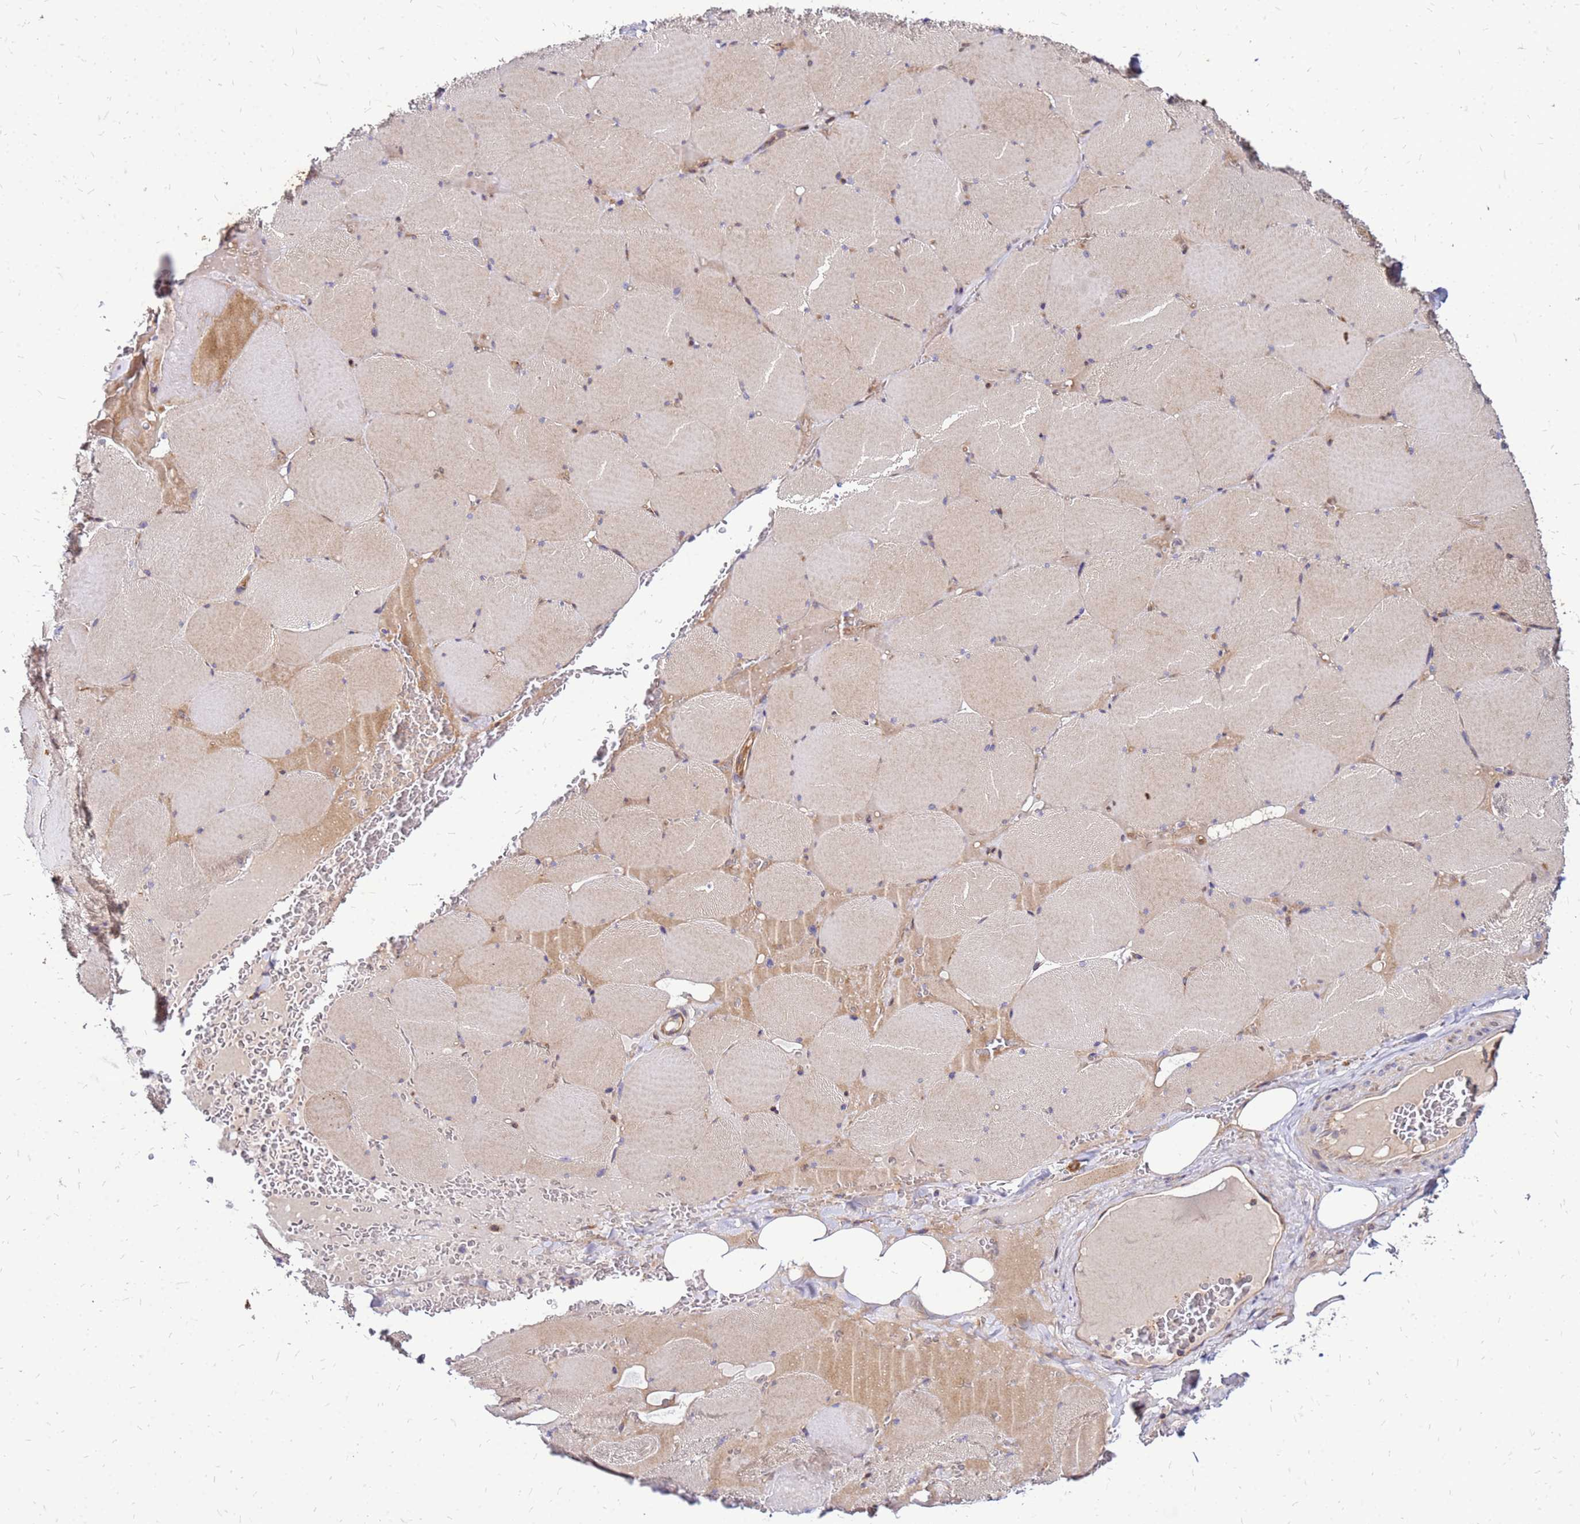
{"staining": {"intensity": "negative", "quantity": "none", "location": "none"}, "tissue": "skeletal muscle", "cell_type": "Myocytes", "image_type": "normal", "snomed": [{"axis": "morphology", "description": "Normal tissue, NOS"}, {"axis": "topography", "description": "Skeletal muscle"}, {"axis": "topography", "description": "Head-Neck"}], "caption": "A high-resolution photomicrograph shows IHC staining of unremarkable skeletal muscle, which displays no significant positivity in myocytes.", "gene": "VMO1", "patient": {"sex": "male", "age": 66}}